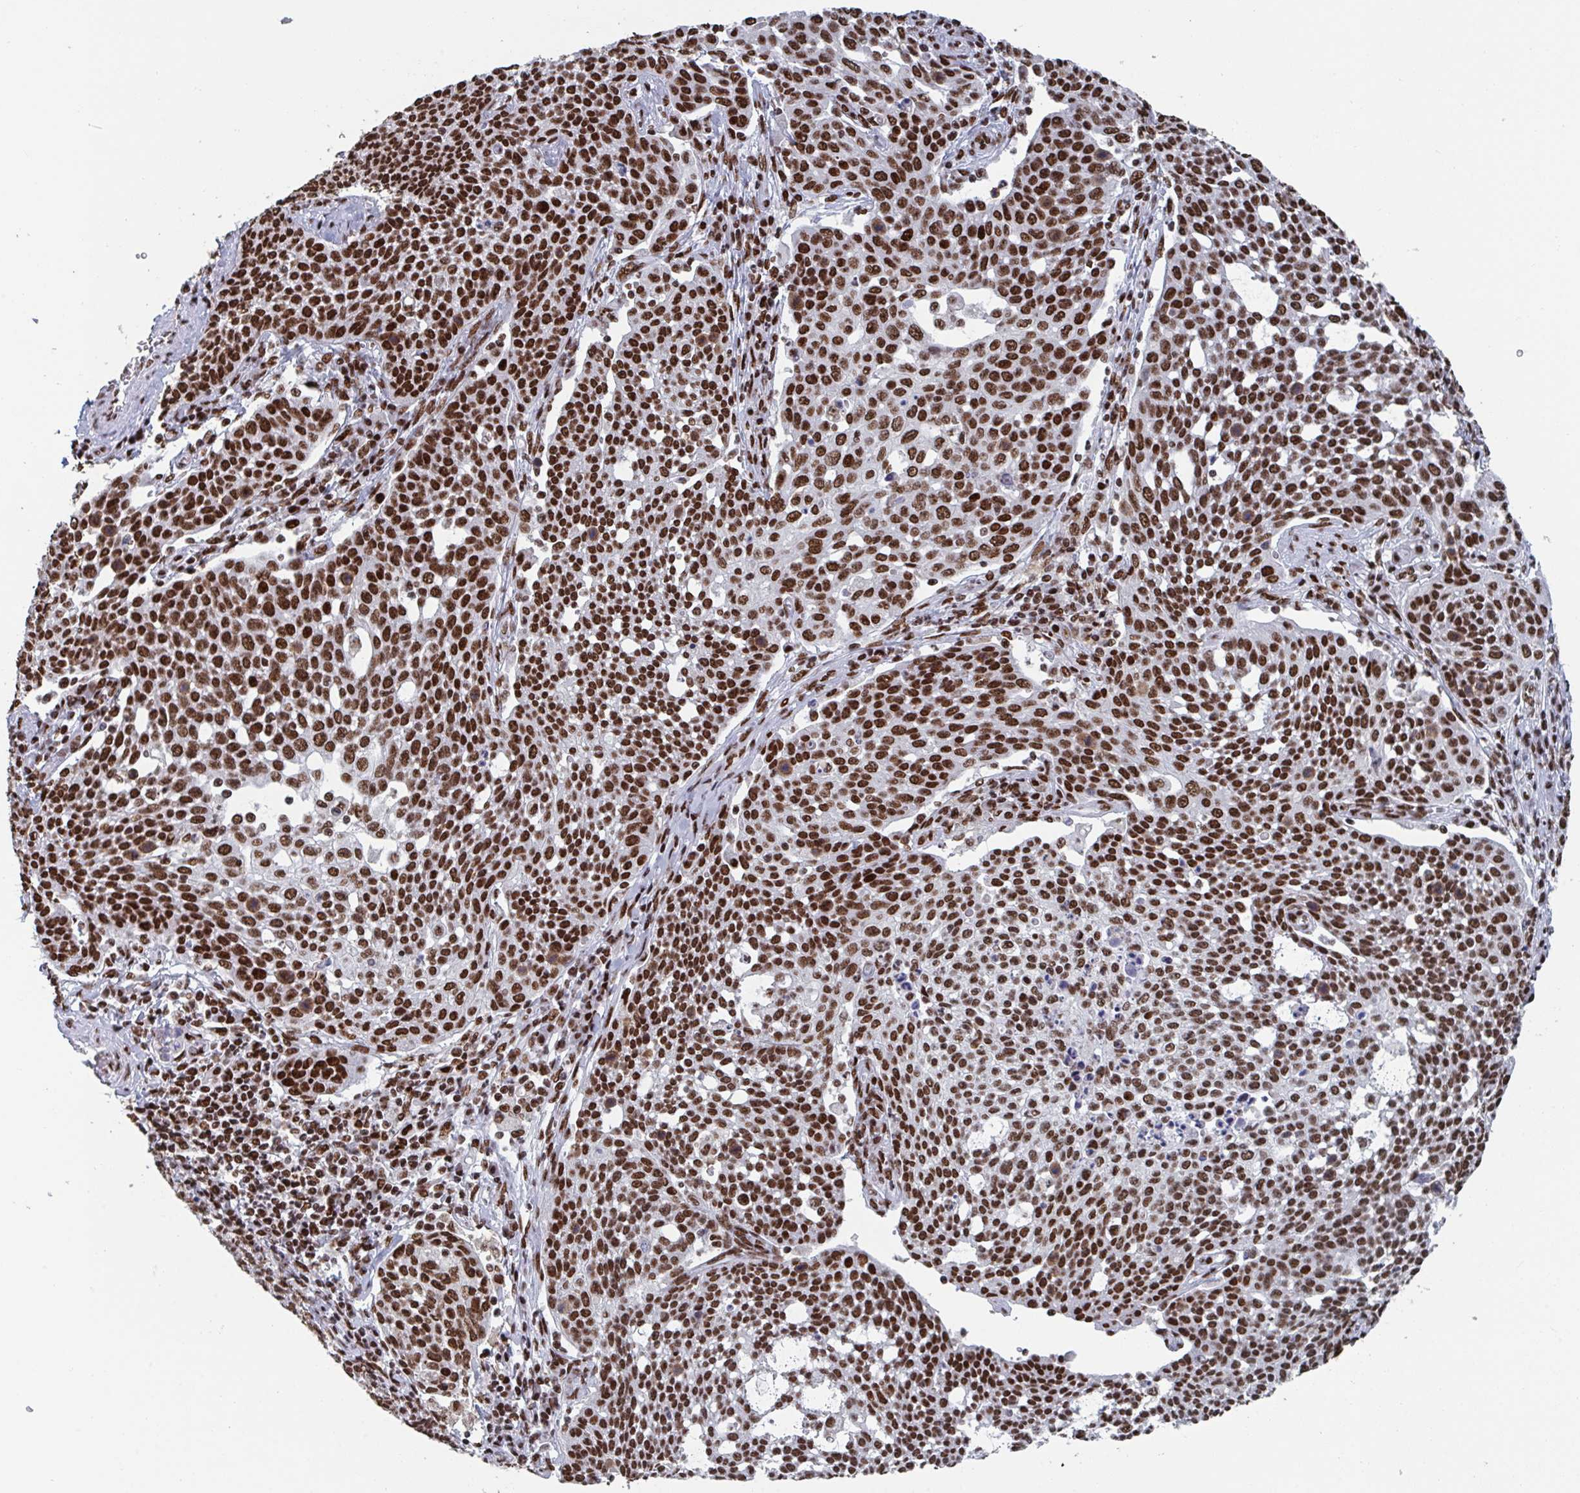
{"staining": {"intensity": "strong", "quantity": ">75%", "location": "nuclear"}, "tissue": "cervical cancer", "cell_type": "Tumor cells", "image_type": "cancer", "snomed": [{"axis": "morphology", "description": "Squamous cell carcinoma, NOS"}, {"axis": "topography", "description": "Cervix"}], "caption": "Immunohistochemistry photomicrograph of neoplastic tissue: human squamous cell carcinoma (cervical) stained using immunohistochemistry exhibits high levels of strong protein expression localized specifically in the nuclear of tumor cells, appearing as a nuclear brown color.", "gene": "ZNF607", "patient": {"sex": "female", "age": 34}}